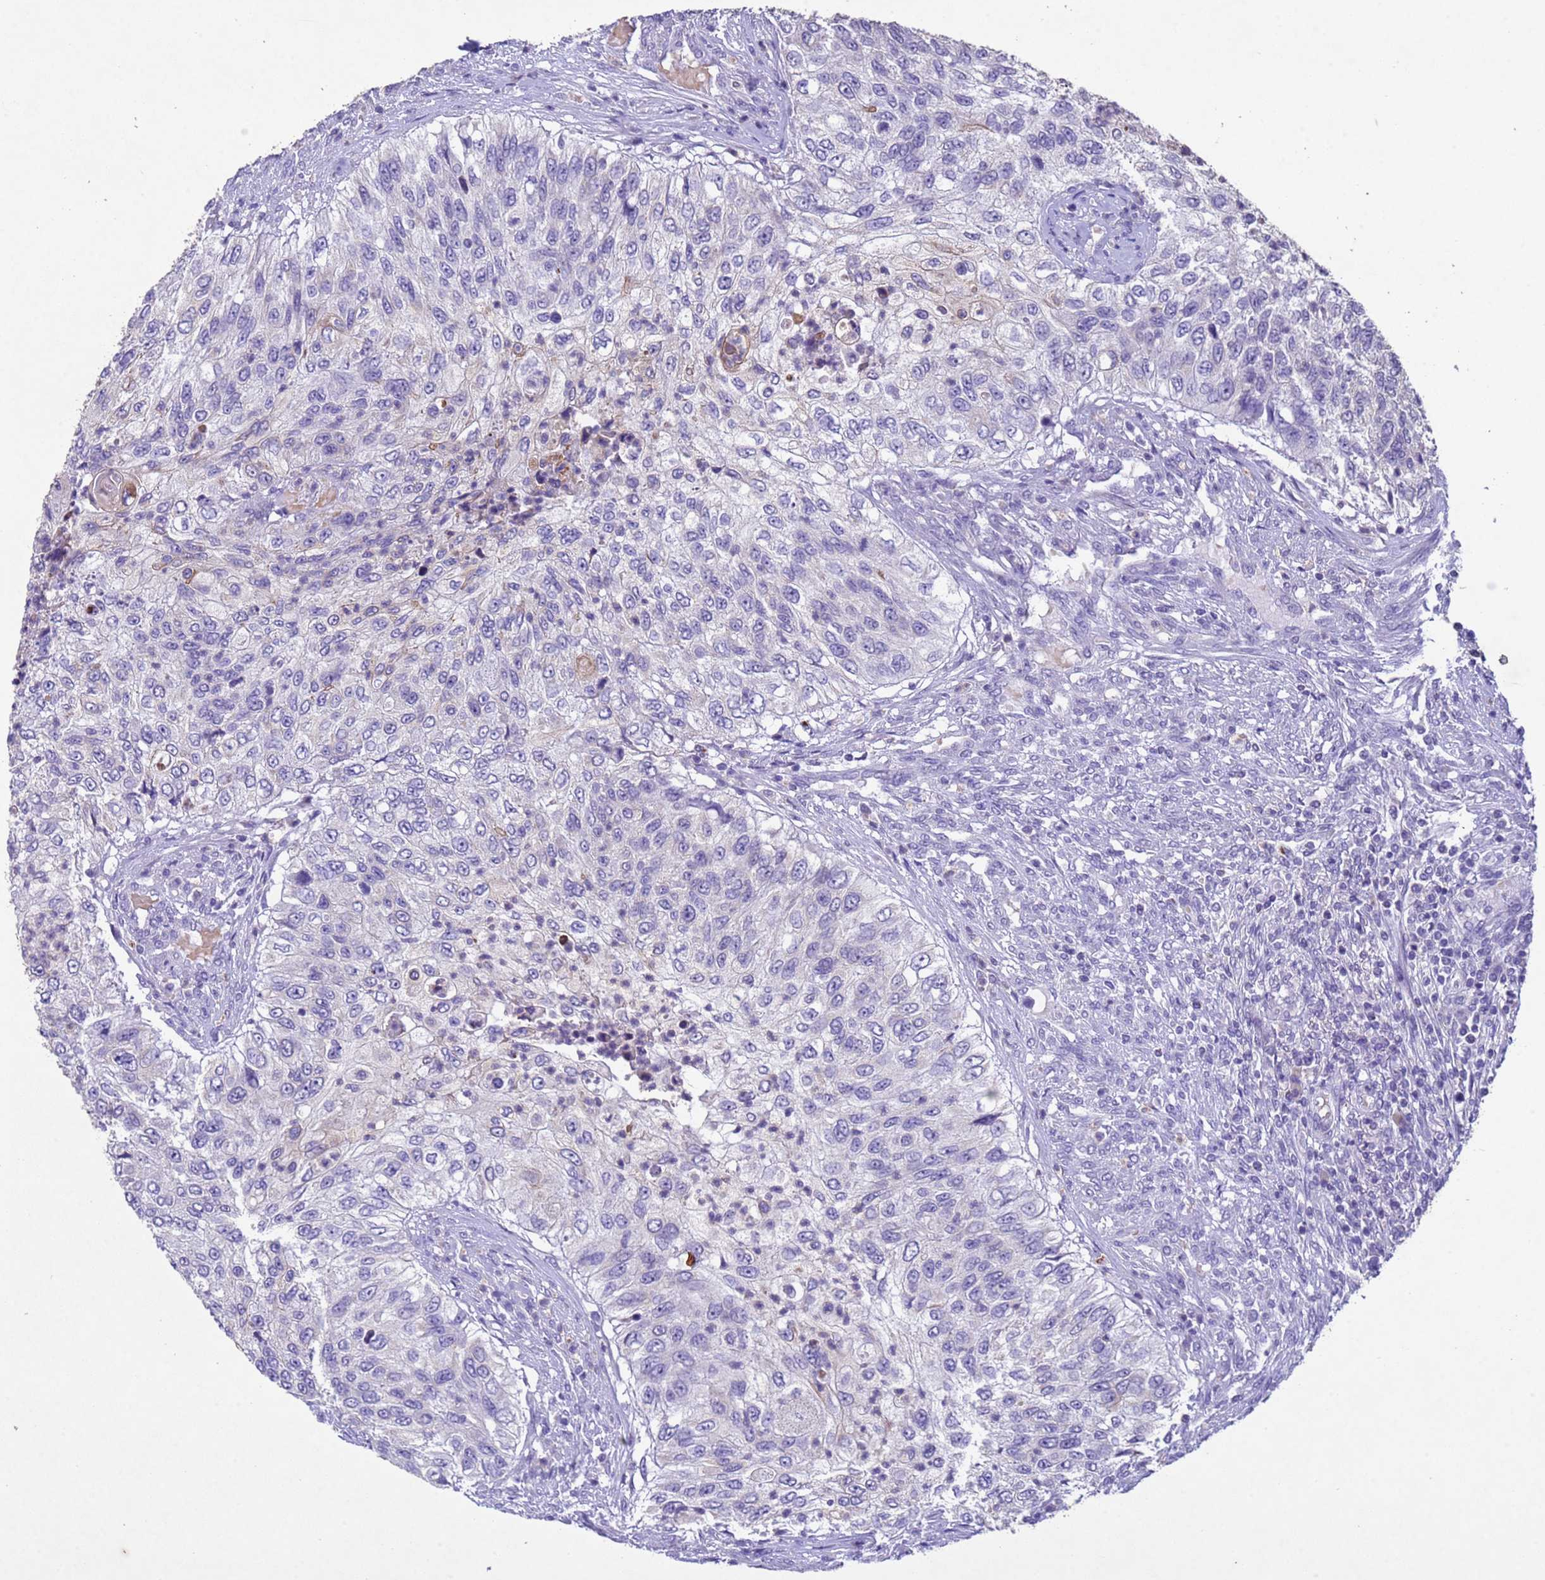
{"staining": {"intensity": "negative", "quantity": "none", "location": "none"}, "tissue": "urothelial cancer", "cell_type": "Tumor cells", "image_type": "cancer", "snomed": [{"axis": "morphology", "description": "Urothelial carcinoma, High grade"}, {"axis": "topography", "description": "Urinary bladder"}], "caption": "This is an immunohistochemistry micrograph of high-grade urothelial carcinoma. There is no expression in tumor cells.", "gene": "NLRP11", "patient": {"sex": "female", "age": 60}}